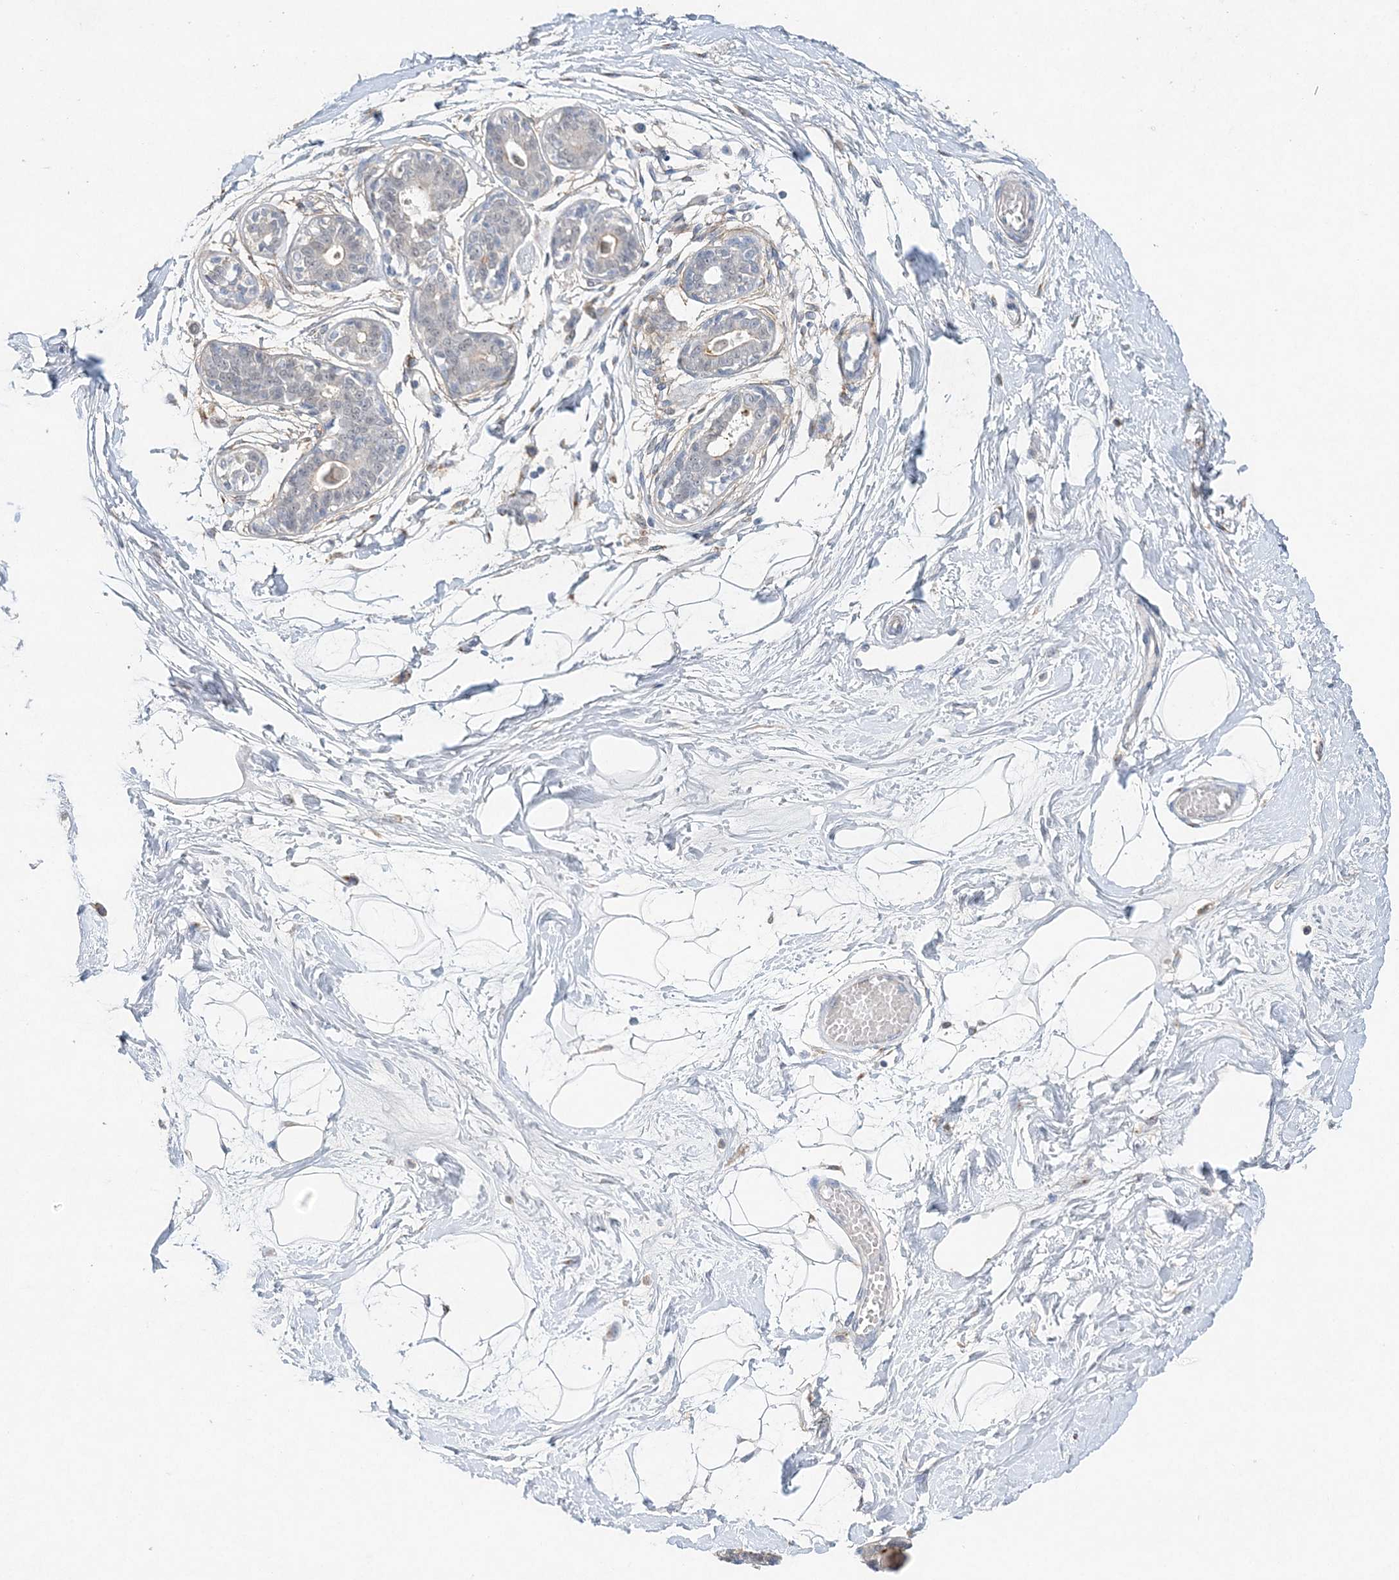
{"staining": {"intensity": "negative", "quantity": "none", "location": "none"}, "tissue": "breast", "cell_type": "Adipocytes", "image_type": "normal", "snomed": [{"axis": "morphology", "description": "Normal tissue, NOS"}, {"axis": "topography", "description": "Breast"}], "caption": "Histopathology image shows no significant protein staining in adipocytes of benign breast. (DAB immunohistochemistry (IHC) with hematoxylin counter stain).", "gene": "MAT2B", "patient": {"sex": "female", "age": 45}}